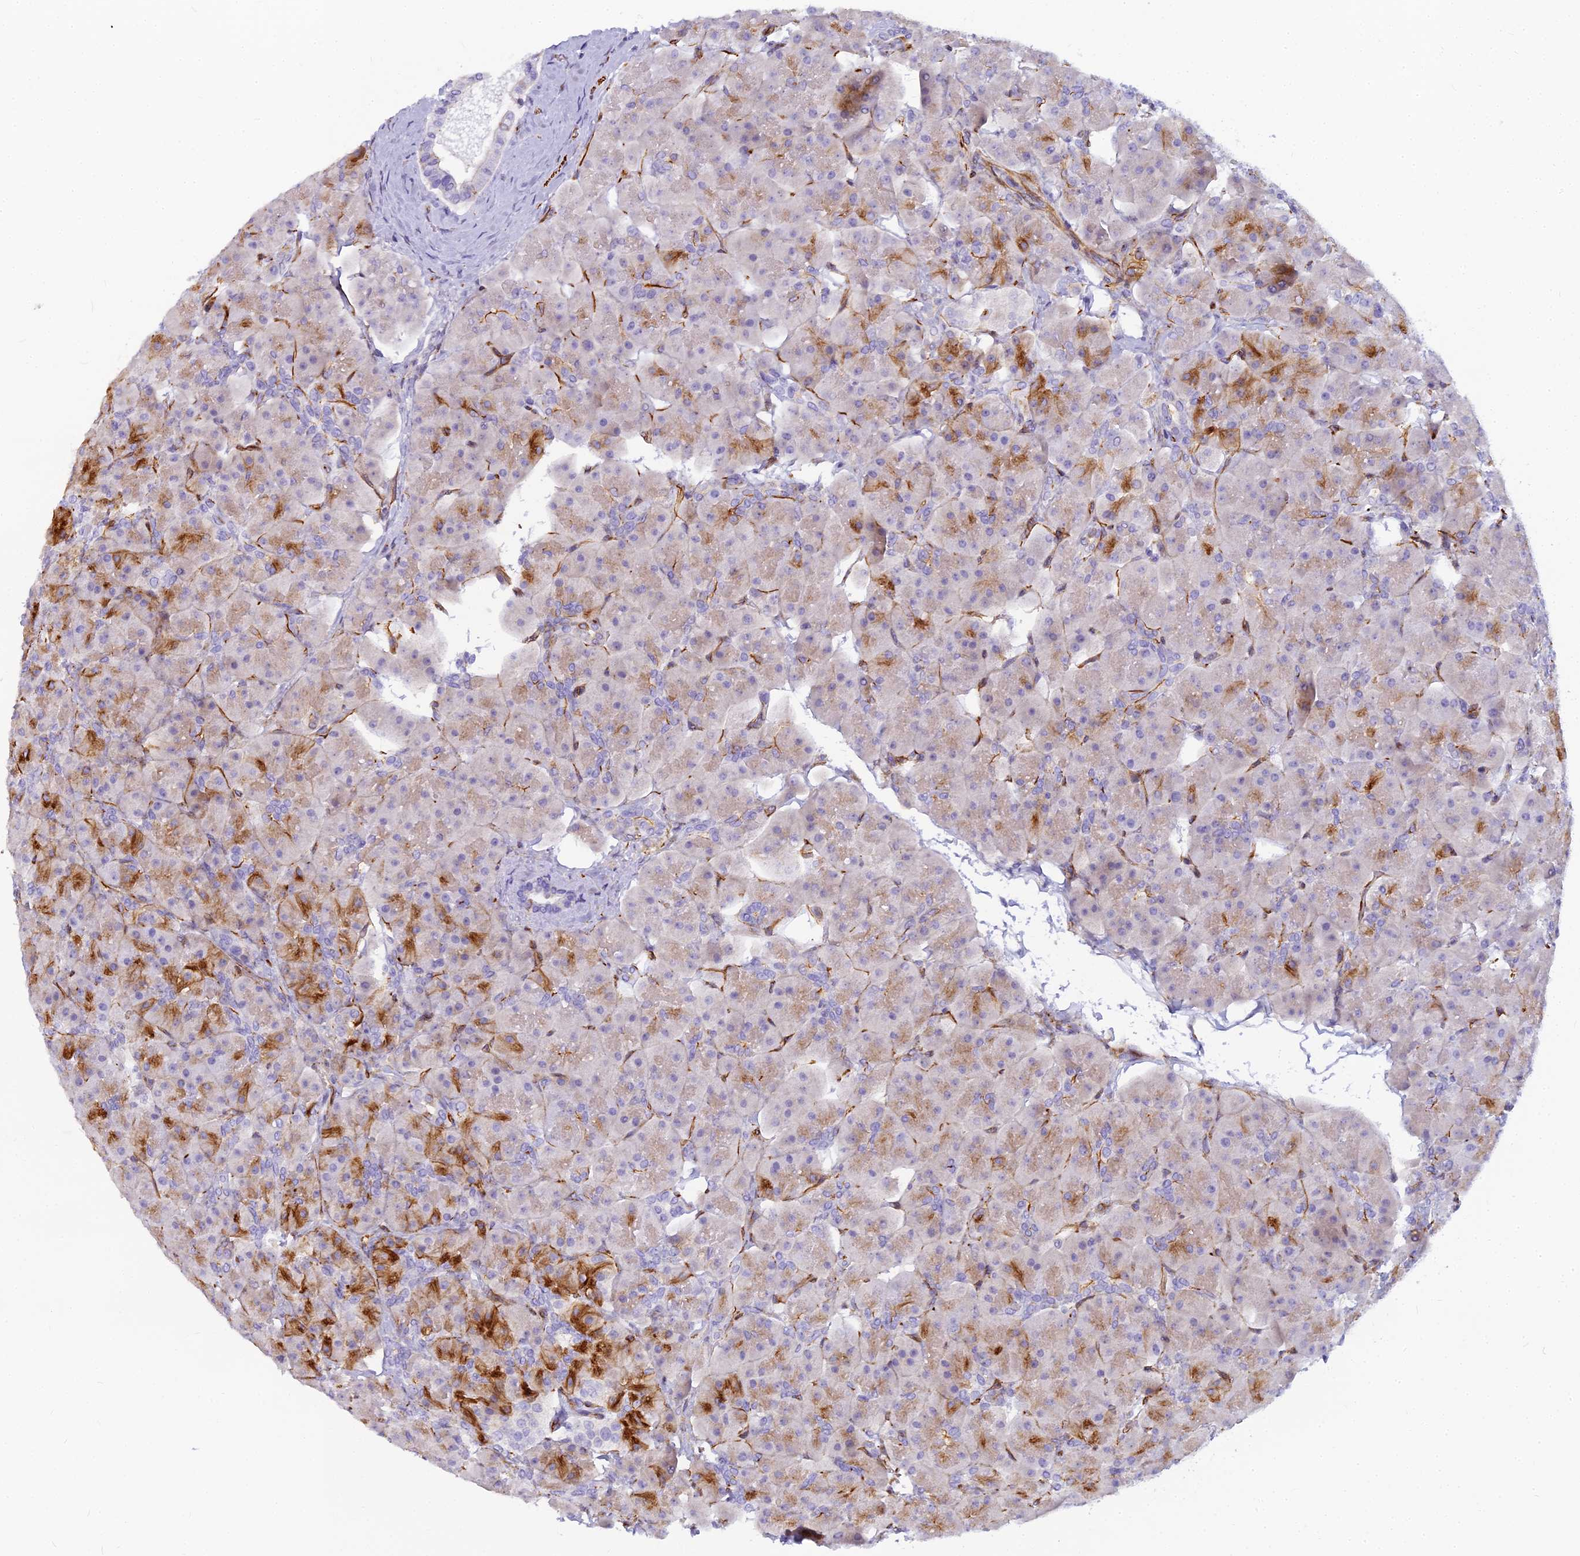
{"staining": {"intensity": "strong", "quantity": "25%-75%", "location": "cytoplasmic/membranous"}, "tissue": "pancreas", "cell_type": "Exocrine glandular cells", "image_type": "normal", "snomed": [{"axis": "morphology", "description": "Normal tissue, NOS"}, {"axis": "topography", "description": "Pancreas"}], "caption": "Protein expression analysis of benign pancreas demonstrates strong cytoplasmic/membranous positivity in about 25%-75% of exocrine glandular cells.", "gene": "ENSG00000265118", "patient": {"sex": "male", "age": 66}}